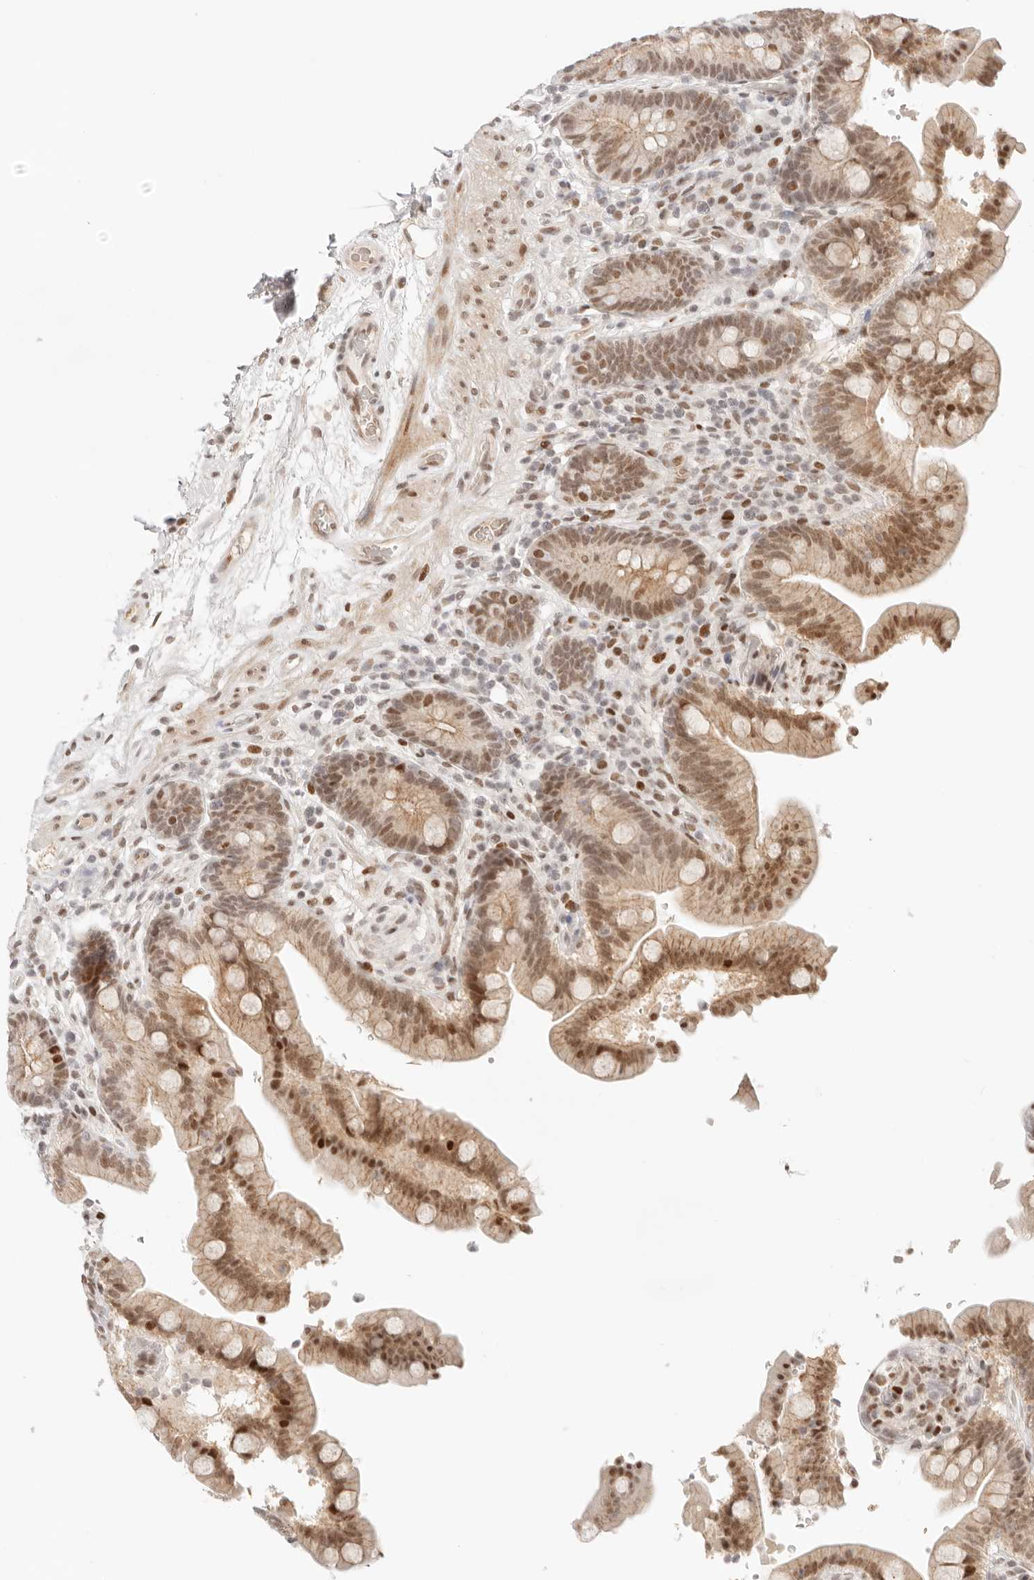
{"staining": {"intensity": "moderate", "quantity": ">75%", "location": "cytoplasmic/membranous"}, "tissue": "colon", "cell_type": "Endothelial cells", "image_type": "normal", "snomed": [{"axis": "morphology", "description": "Normal tissue, NOS"}, {"axis": "topography", "description": "Smooth muscle"}, {"axis": "topography", "description": "Colon"}], "caption": "Immunohistochemical staining of normal human colon displays >75% levels of moderate cytoplasmic/membranous protein expression in about >75% of endothelial cells. The protein of interest is shown in brown color, while the nuclei are stained blue.", "gene": "HOXC5", "patient": {"sex": "male", "age": 73}}